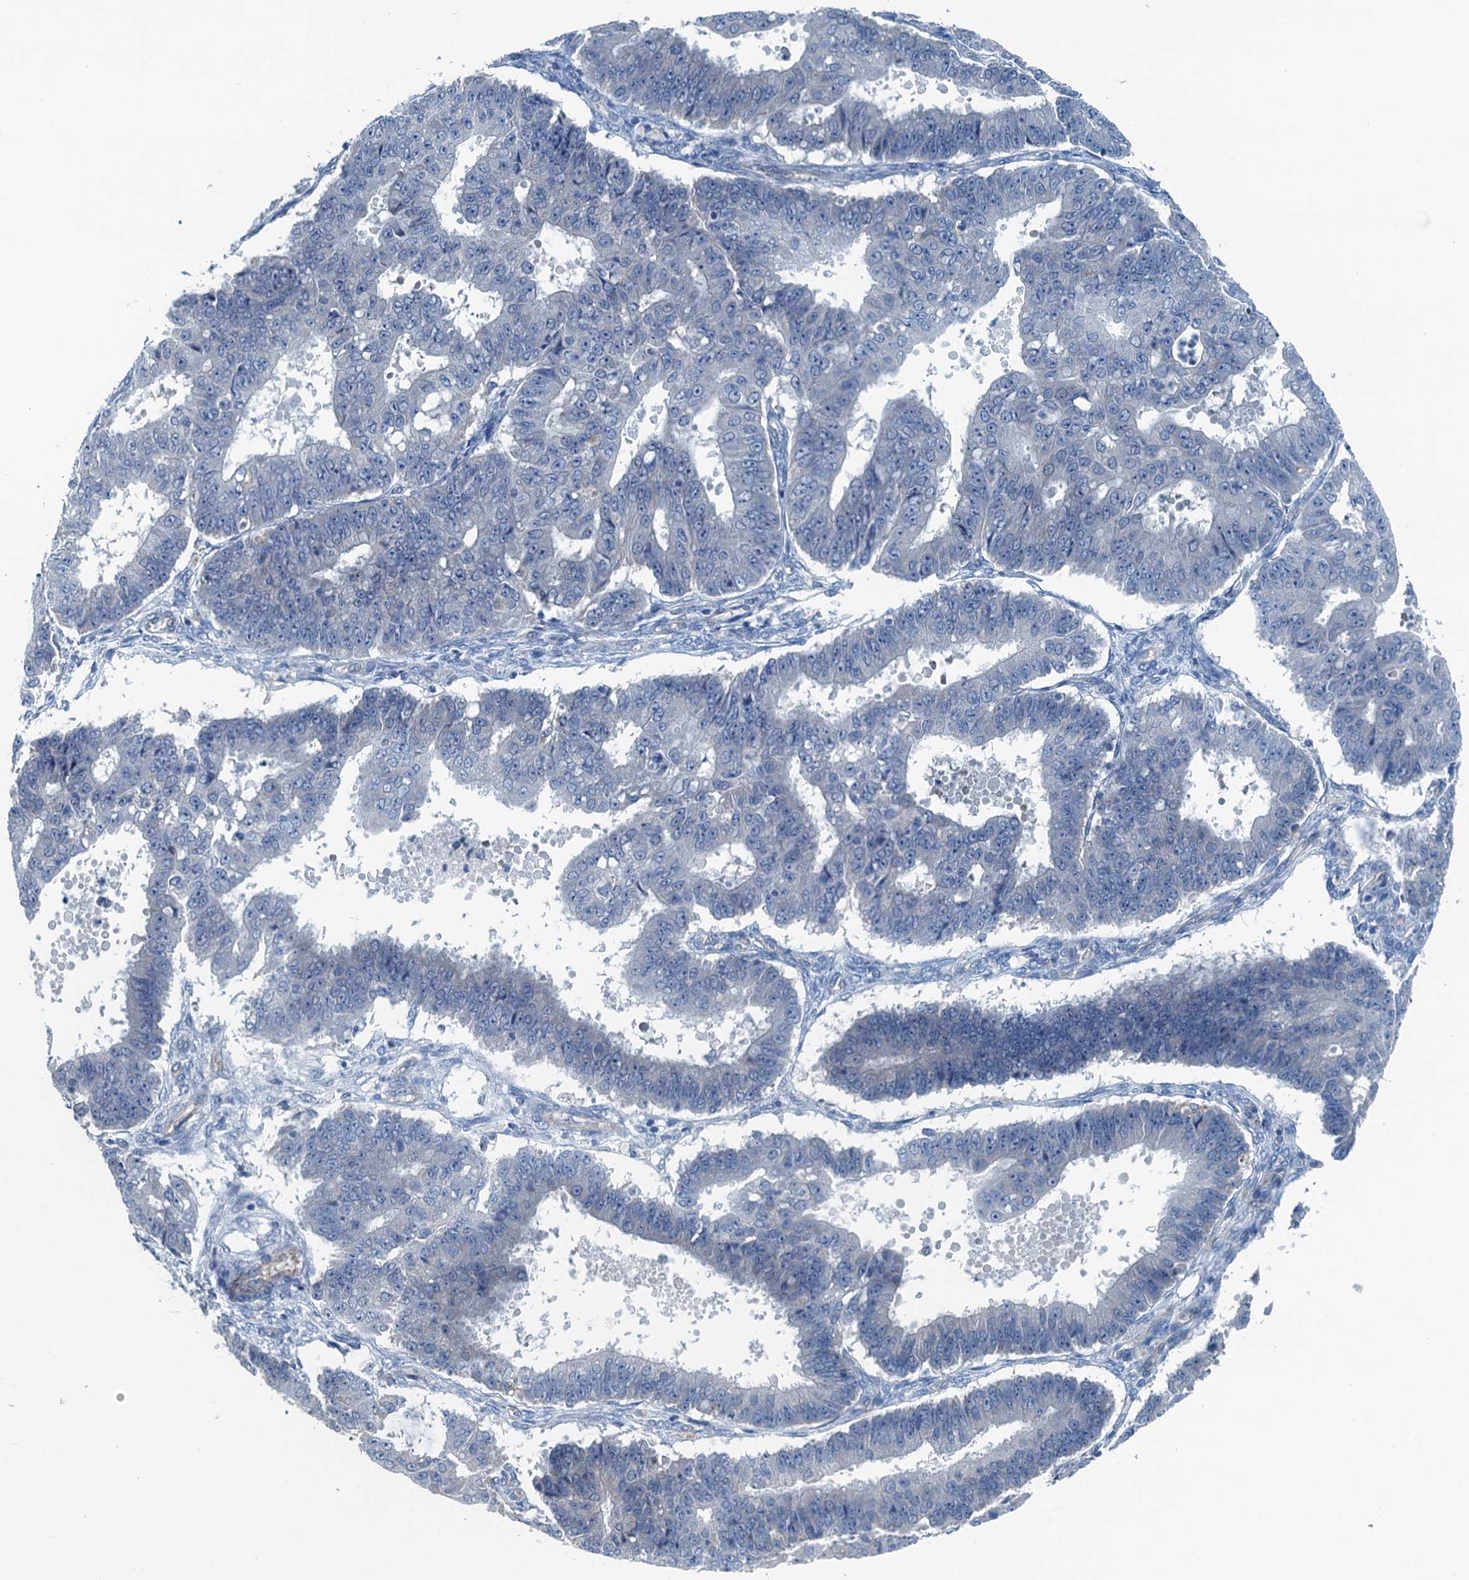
{"staining": {"intensity": "negative", "quantity": "none", "location": "none"}, "tissue": "ovarian cancer", "cell_type": "Tumor cells", "image_type": "cancer", "snomed": [{"axis": "morphology", "description": "Carcinoma, endometroid"}, {"axis": "topography", "description": "Appendix"}, {"axis": "topography", "description": "Ovary"}], "caption": "Human ovarian cancer stained for a protein using IHC displays no expression in tumor cells.", "gene": "GFOD2", "patient": {"sex": "female", "age": 42}}